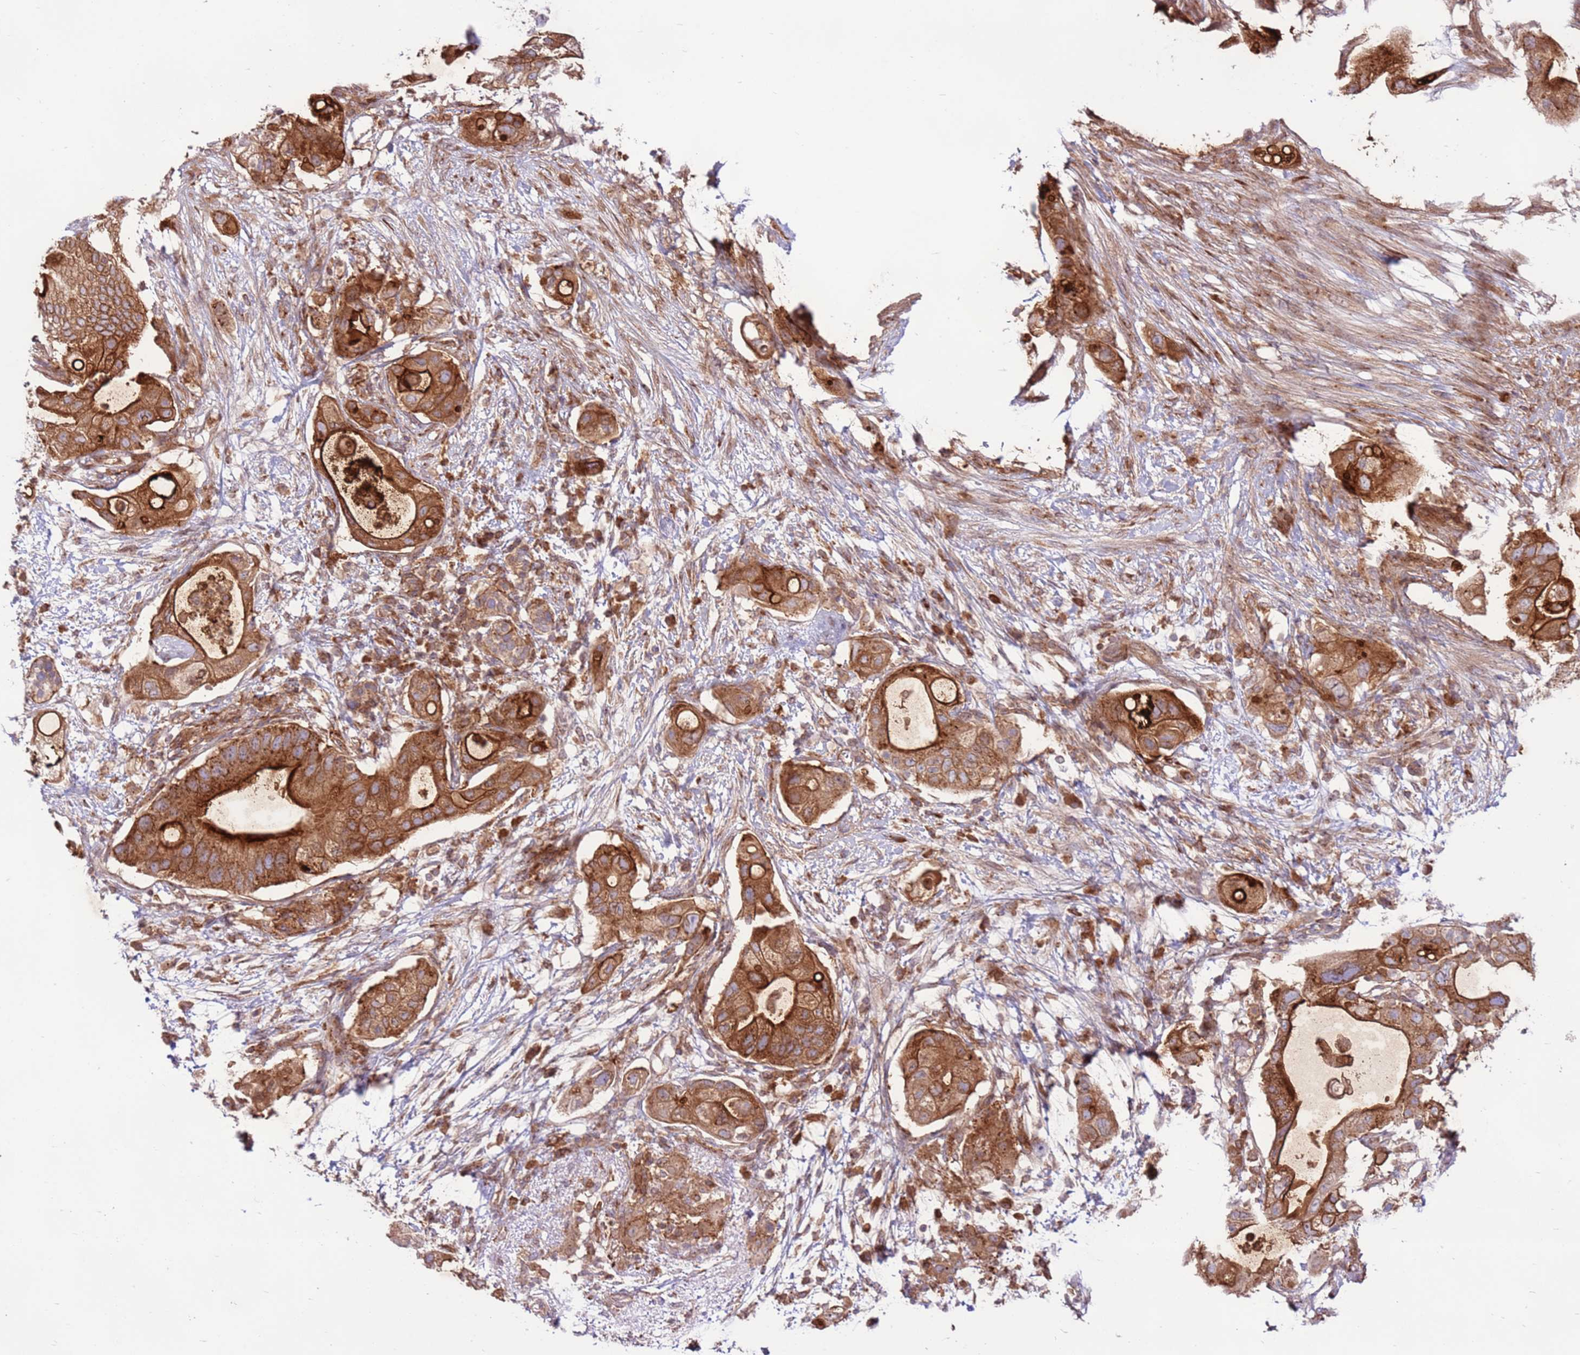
{"staining": {"intensity": "strong", "quantity": ">75%", "location": "cytoplasmic/membranous"}, "tissue": "pancreatic cancer", "cell_type": "Tumor cells", "image_type": "cancer", "snomed": [{"axis": "morphology", "description": "Adenocarcinoma, NOS"}, {"axis": "topography", "description": "Pancreas"}], "caption": "Protein staining displays strong cytoplasmic/membranous positivity in about >75% of tumor cells in pancreatic cancer. The staining was performed using DAB, with brown indicating positive protein expression. Nuclei are stained blue with hematoxylin.", "gene": "DDX19B", "patient": {"sex": "female", "age": 72}}